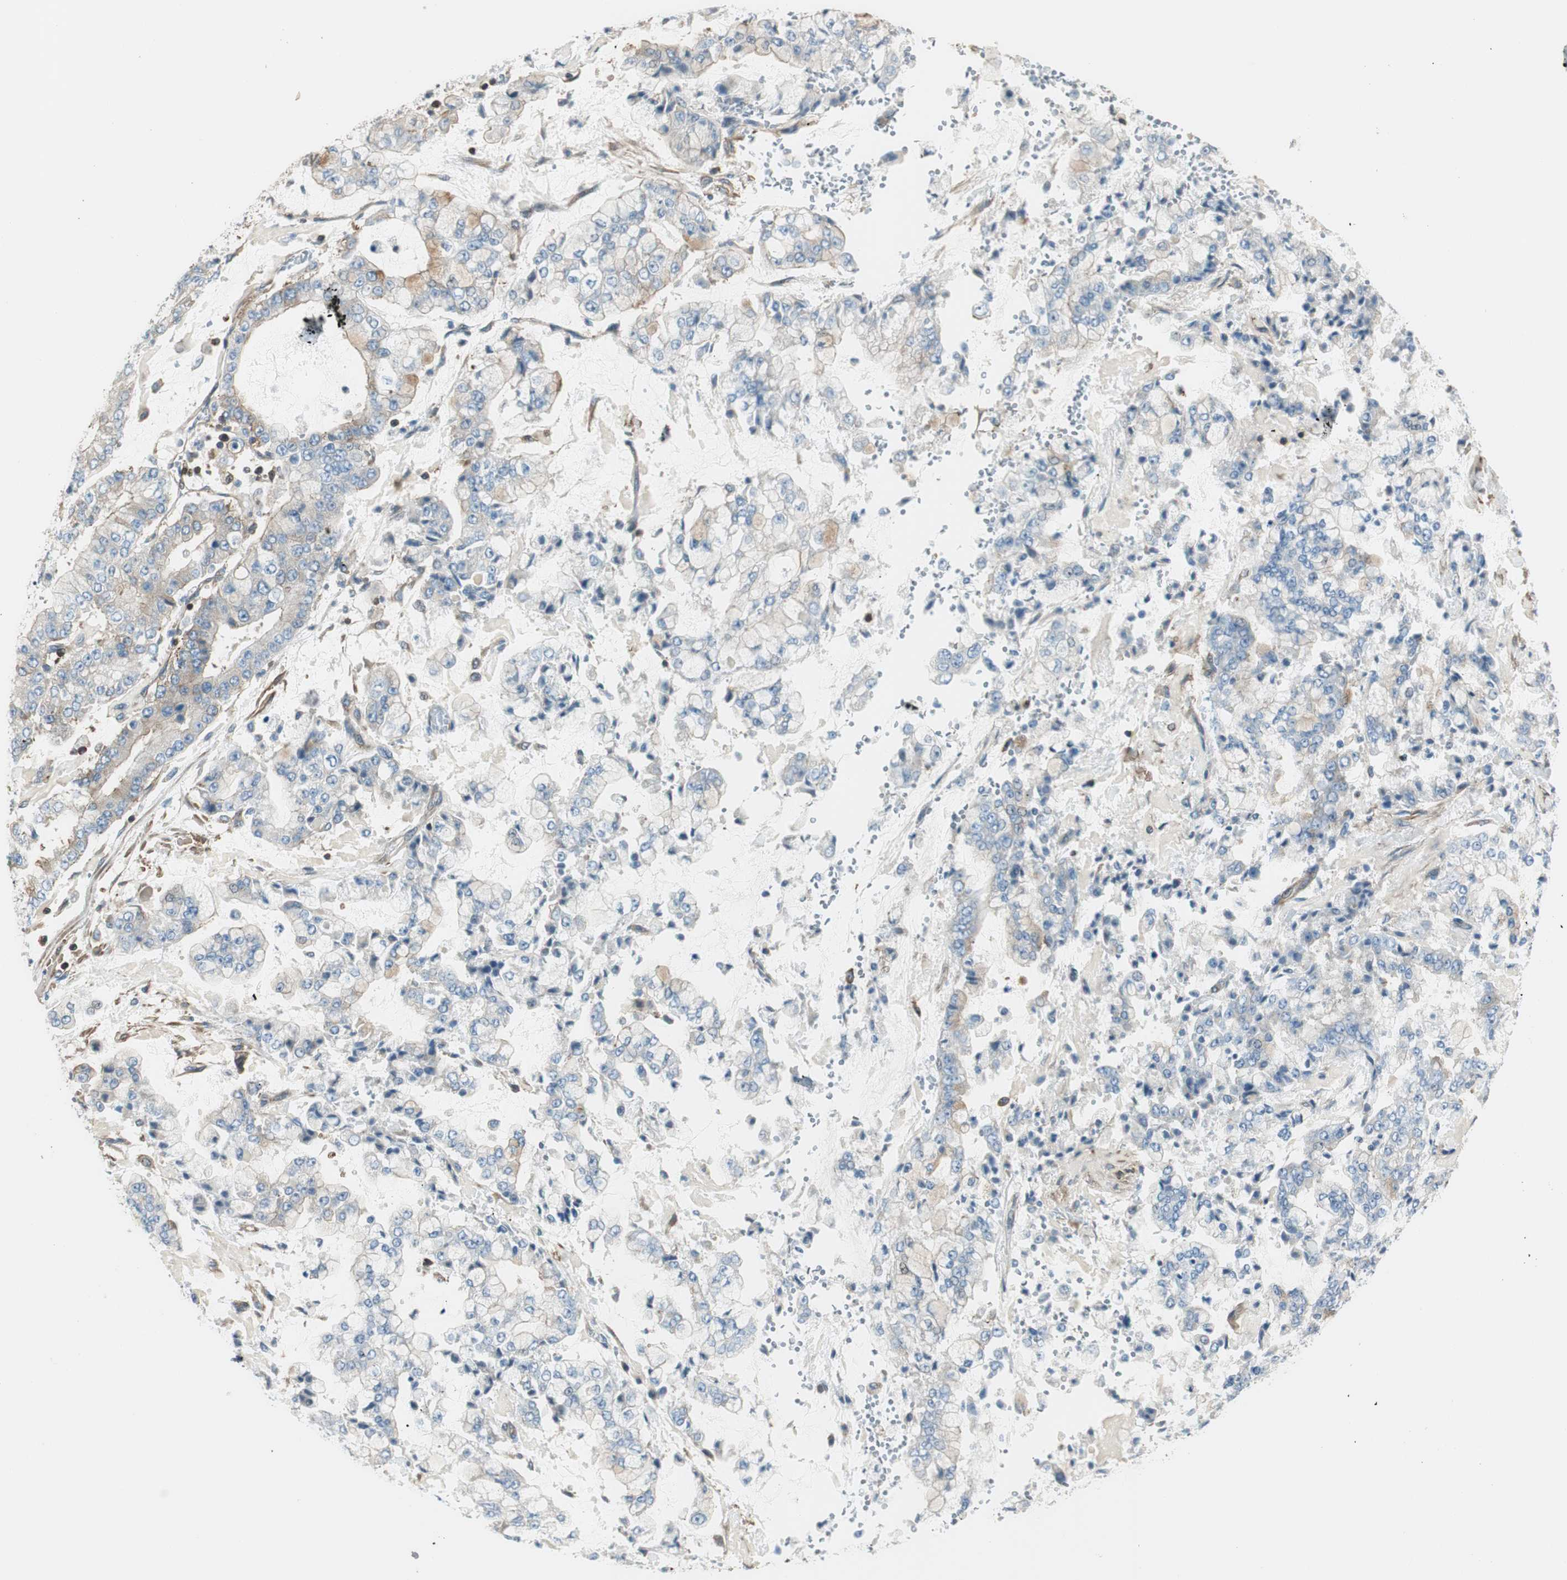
{"staining": {"intensity": "weak", "quantity": "<25%", "location": "cytoplasmic/membranous"}, "tissue": "stomach cancer", "cell_type": "Tumor cells", "image_type": "cancer", "snomed": [{"axis": "morphology", "description": "Adenocarcinoma, NOS"}, {"axis": "topography", "description": "Stomach"}], "caption": "This histopathology image is of stomach cancer (adenocarcinoma) stained with immunohistochemistry (IHC) to label a protein in brown with the nuclei are counter-stained blue. There is no expression in tumor cells. The staining was performed using DAB to visualize the protein expression in brown, while the nuclei were stained in blue with hematoxylin (Magnification: 20x).", "gene": "PI4K2B", "patient": {"sex": "male", "age": 76}}